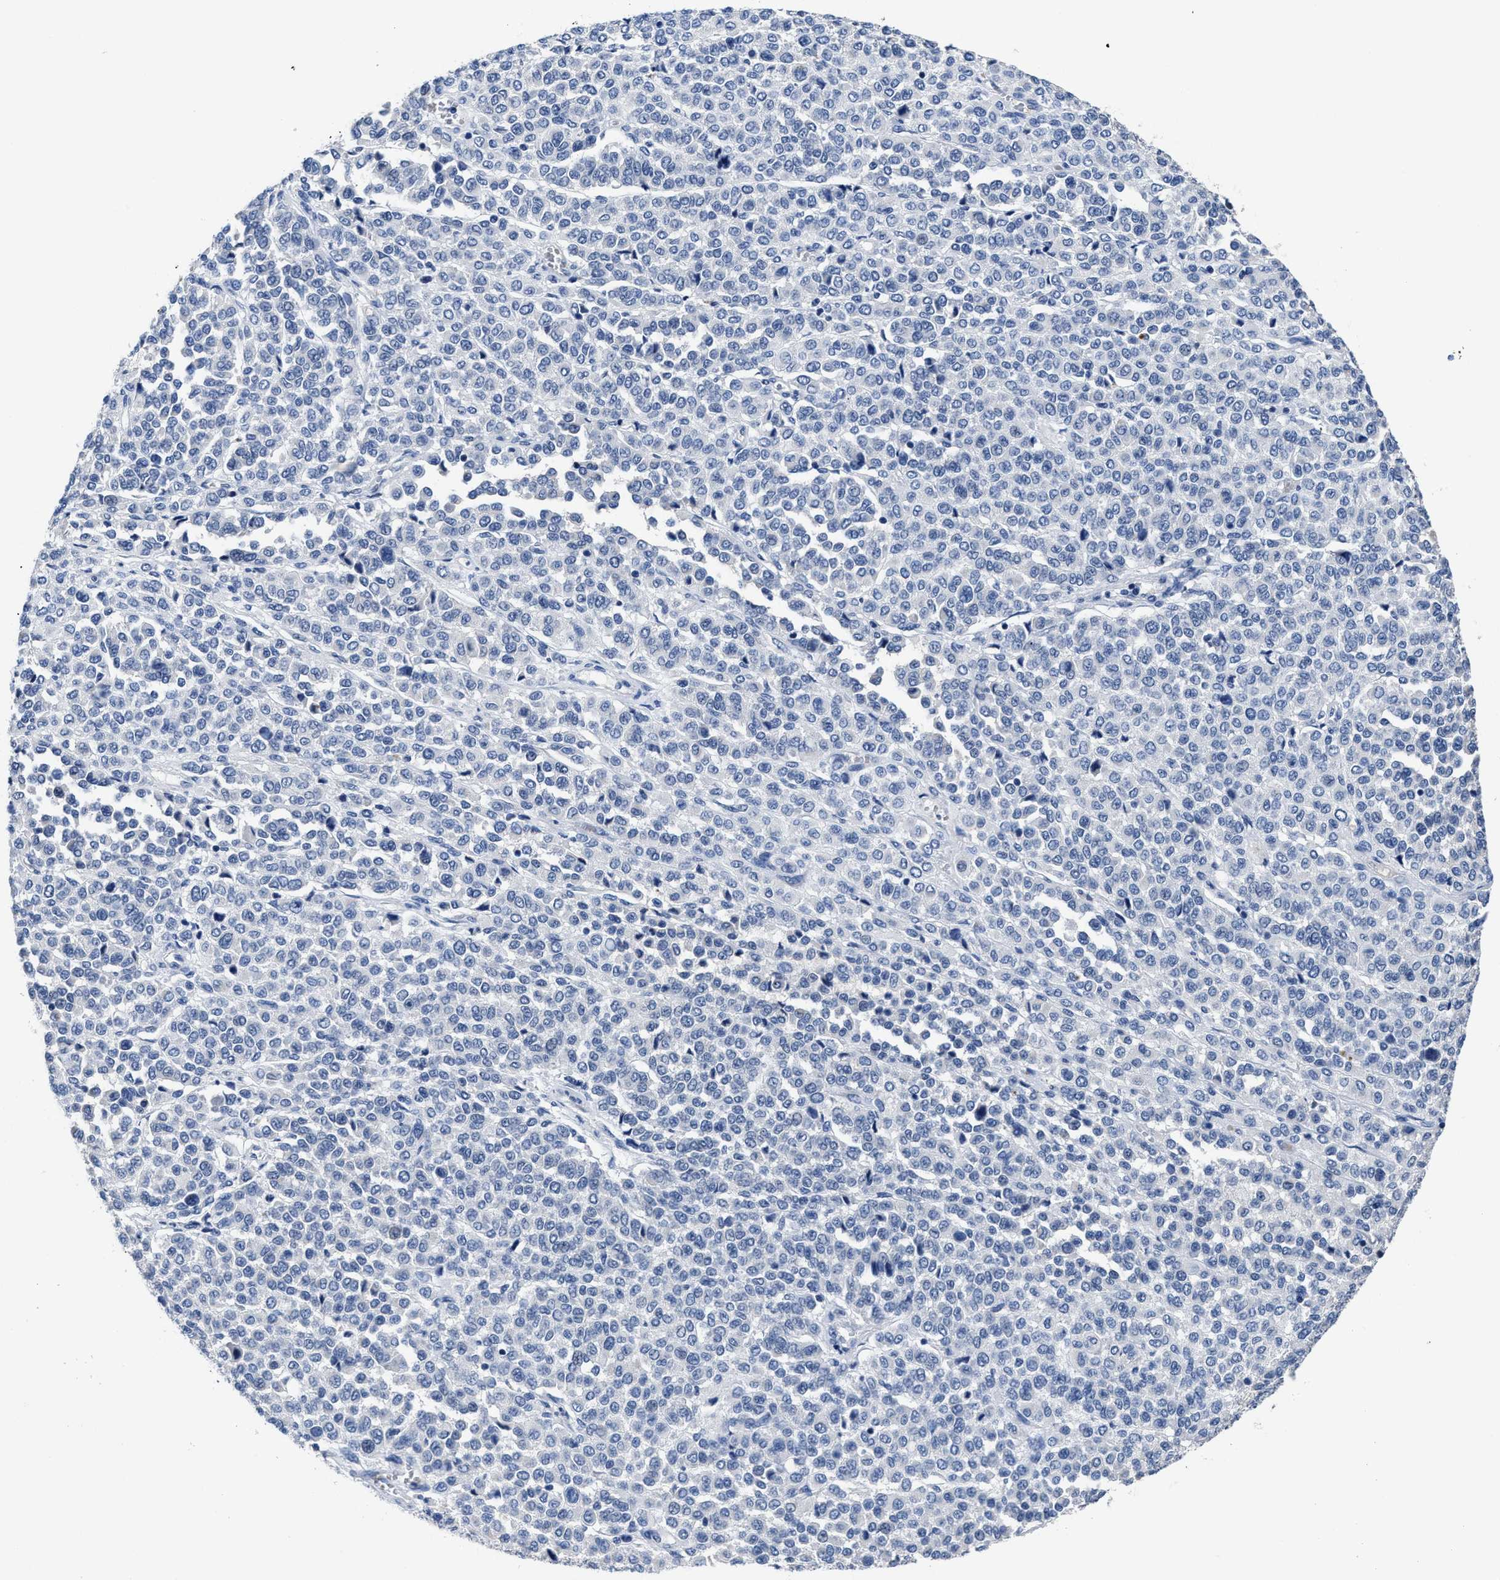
{"staining": {"intensity": "negative", "quantity": "none", "location": "none"}, "tissue": "melanoma", "cell_type": "Tumor cells", "image_type": "cancer", "snomed": [{"axis": "morphology", "description": "Malignant melanoma, Metastatic site"}, {"axis": "topography", "description": "Pancreas"}], "caption": "DAB immunohistochemical staining of human melanoma displays no significant expression in tumor cells.", "gene": "GHITM", "patient": {"sex": "female", "age": 30}}